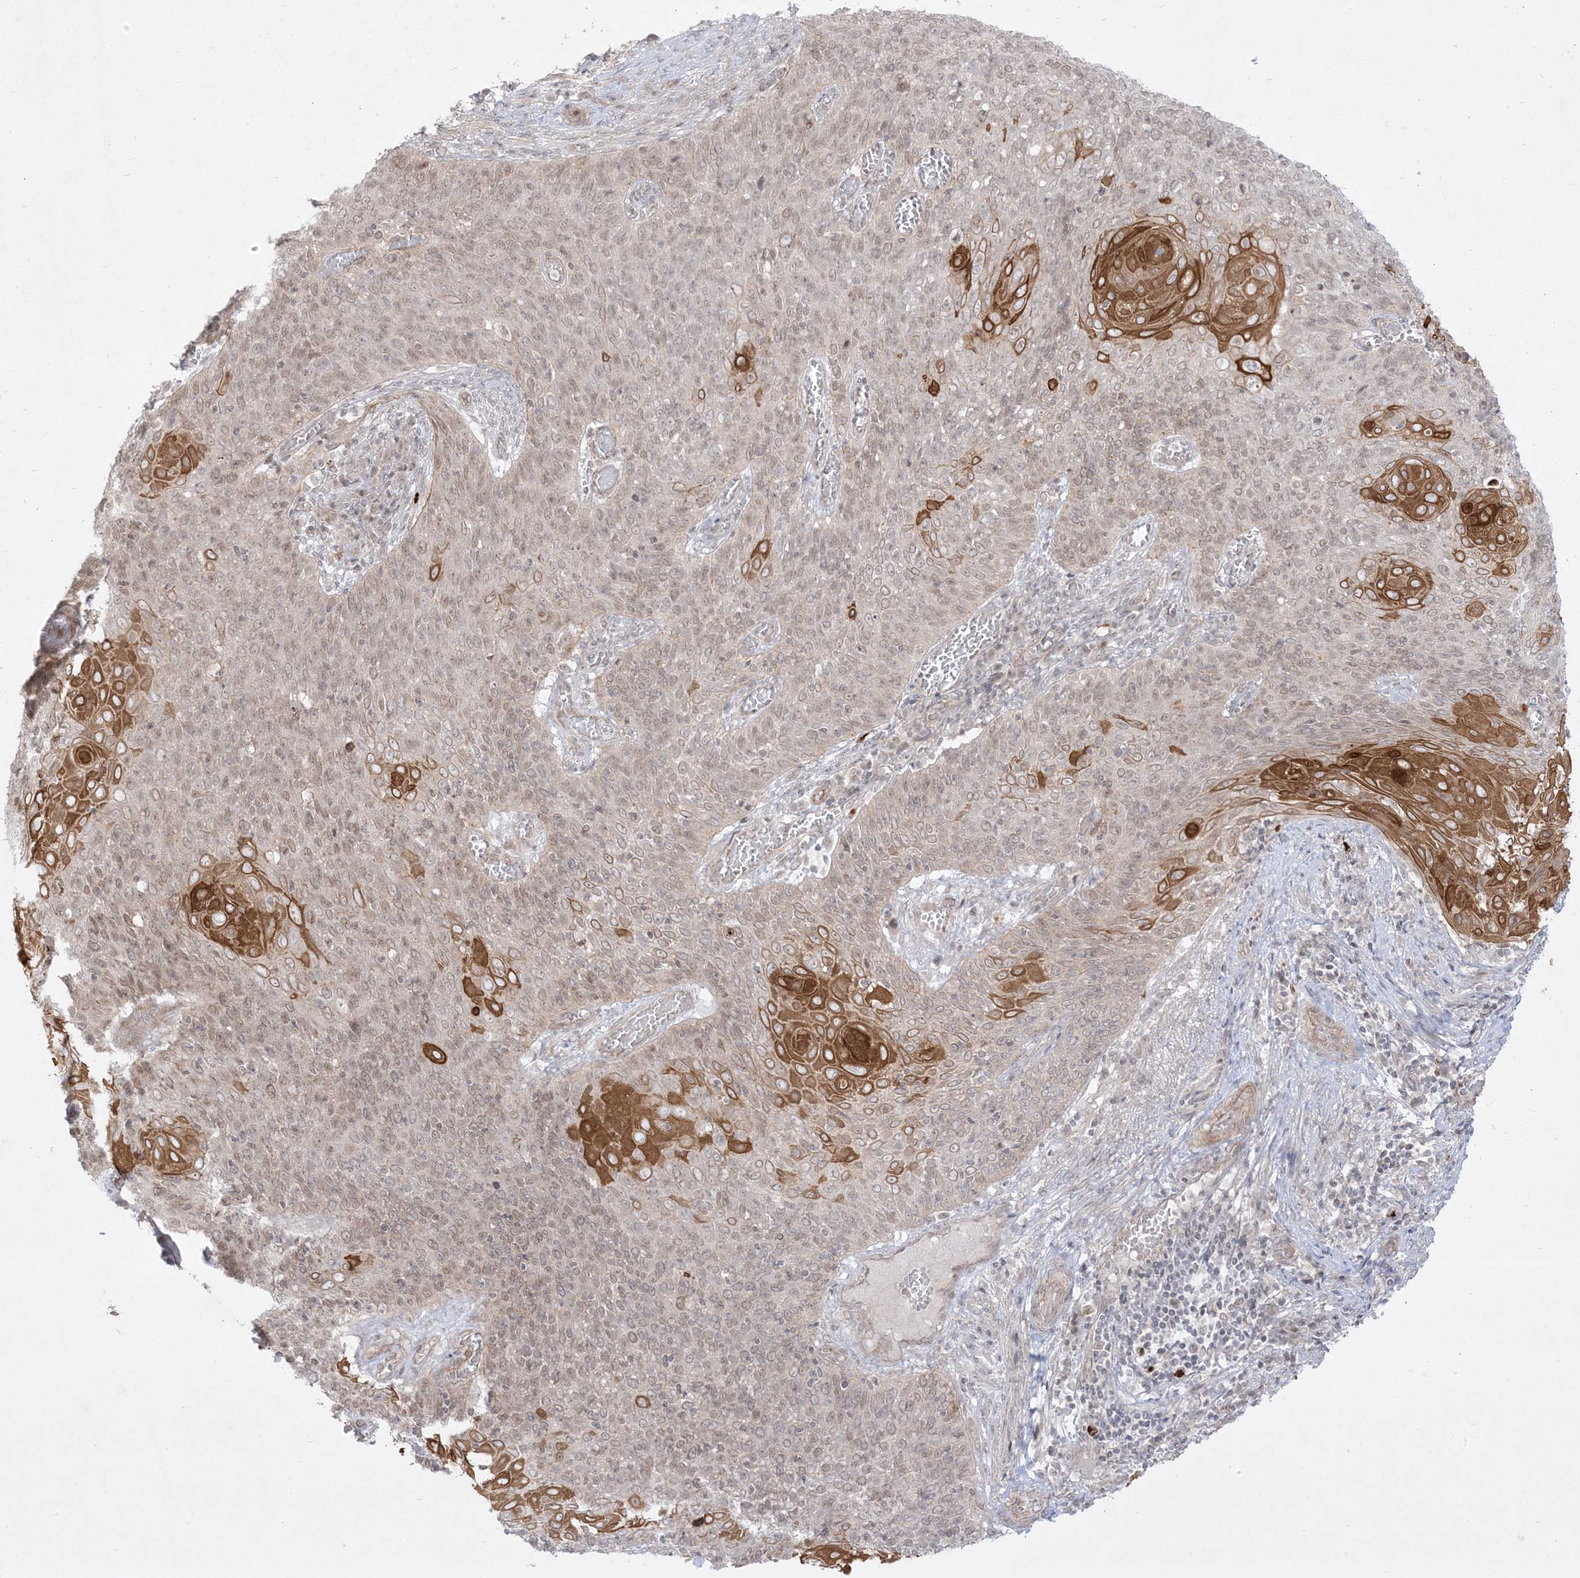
{"staining": {"intensity": "moderate", "quantity": "25%-75%", "location": "cytoplasmic/membranous,nuclear"}, "tissue": "cervical cancer", "cell_type": "Tumor cells", "image_type": "cancer", "snomed": [{"axis": "morphology", "description": "Squamous cell carcinoma, NOS"}, {"axis": "topography", "description": "Cervix"}], "caption": "This photomicrograph shows cervical cancer stained with immunohistochemistry (IHC) to label a protein in brown. The cytoplasmic/membranous and nuclear of tumor cells show moderate positivity for the protein. Nuclei are counter-stained blue.", "gene": "PTK6", "patient": {"sex": "female", "age": 39}}